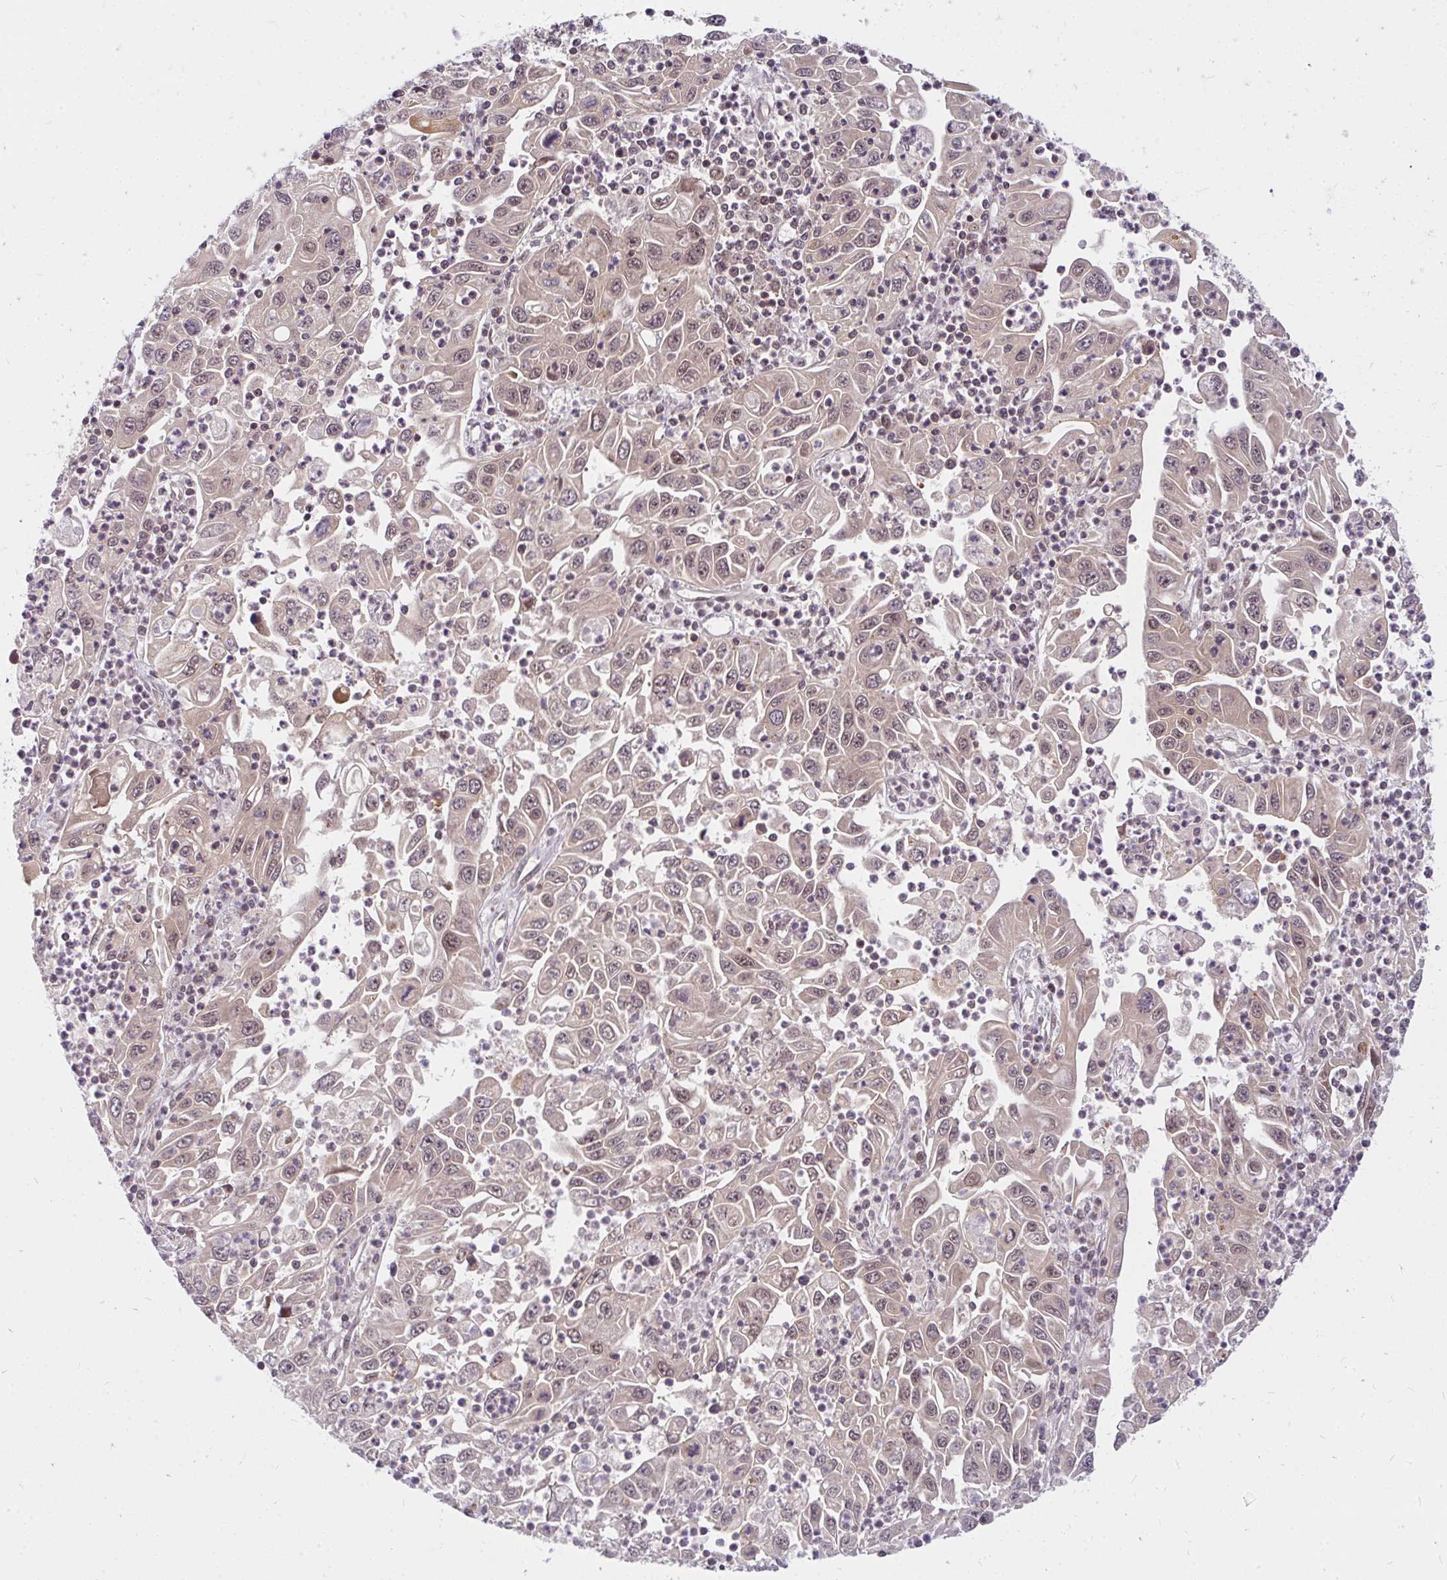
{"staining": {"intensity": "moderate", "quantity": "25%-75%", "location": "nuclear"}, "tissue": "endometrial cancer", "cell_type": "Tumor cells", "image_type": "cancer", "snomed": [{"axis": "morphology", "description": "Adenocarcinoma, NOS"}, {"axis": "topography", "description": "Uterus"}], "caption": "Immunohistochemistry (IHC) of human endometrial cancer (adenocarcinoma) reveals medium levels of moderate nuclear staining in about 25%-75% of tumor cells. Immunohistochemistry stains the protein of interest in brown and the nuclei are stained blue.", "gene": "GTF3C6", "patient": {"sex": "female", "age": 62}}